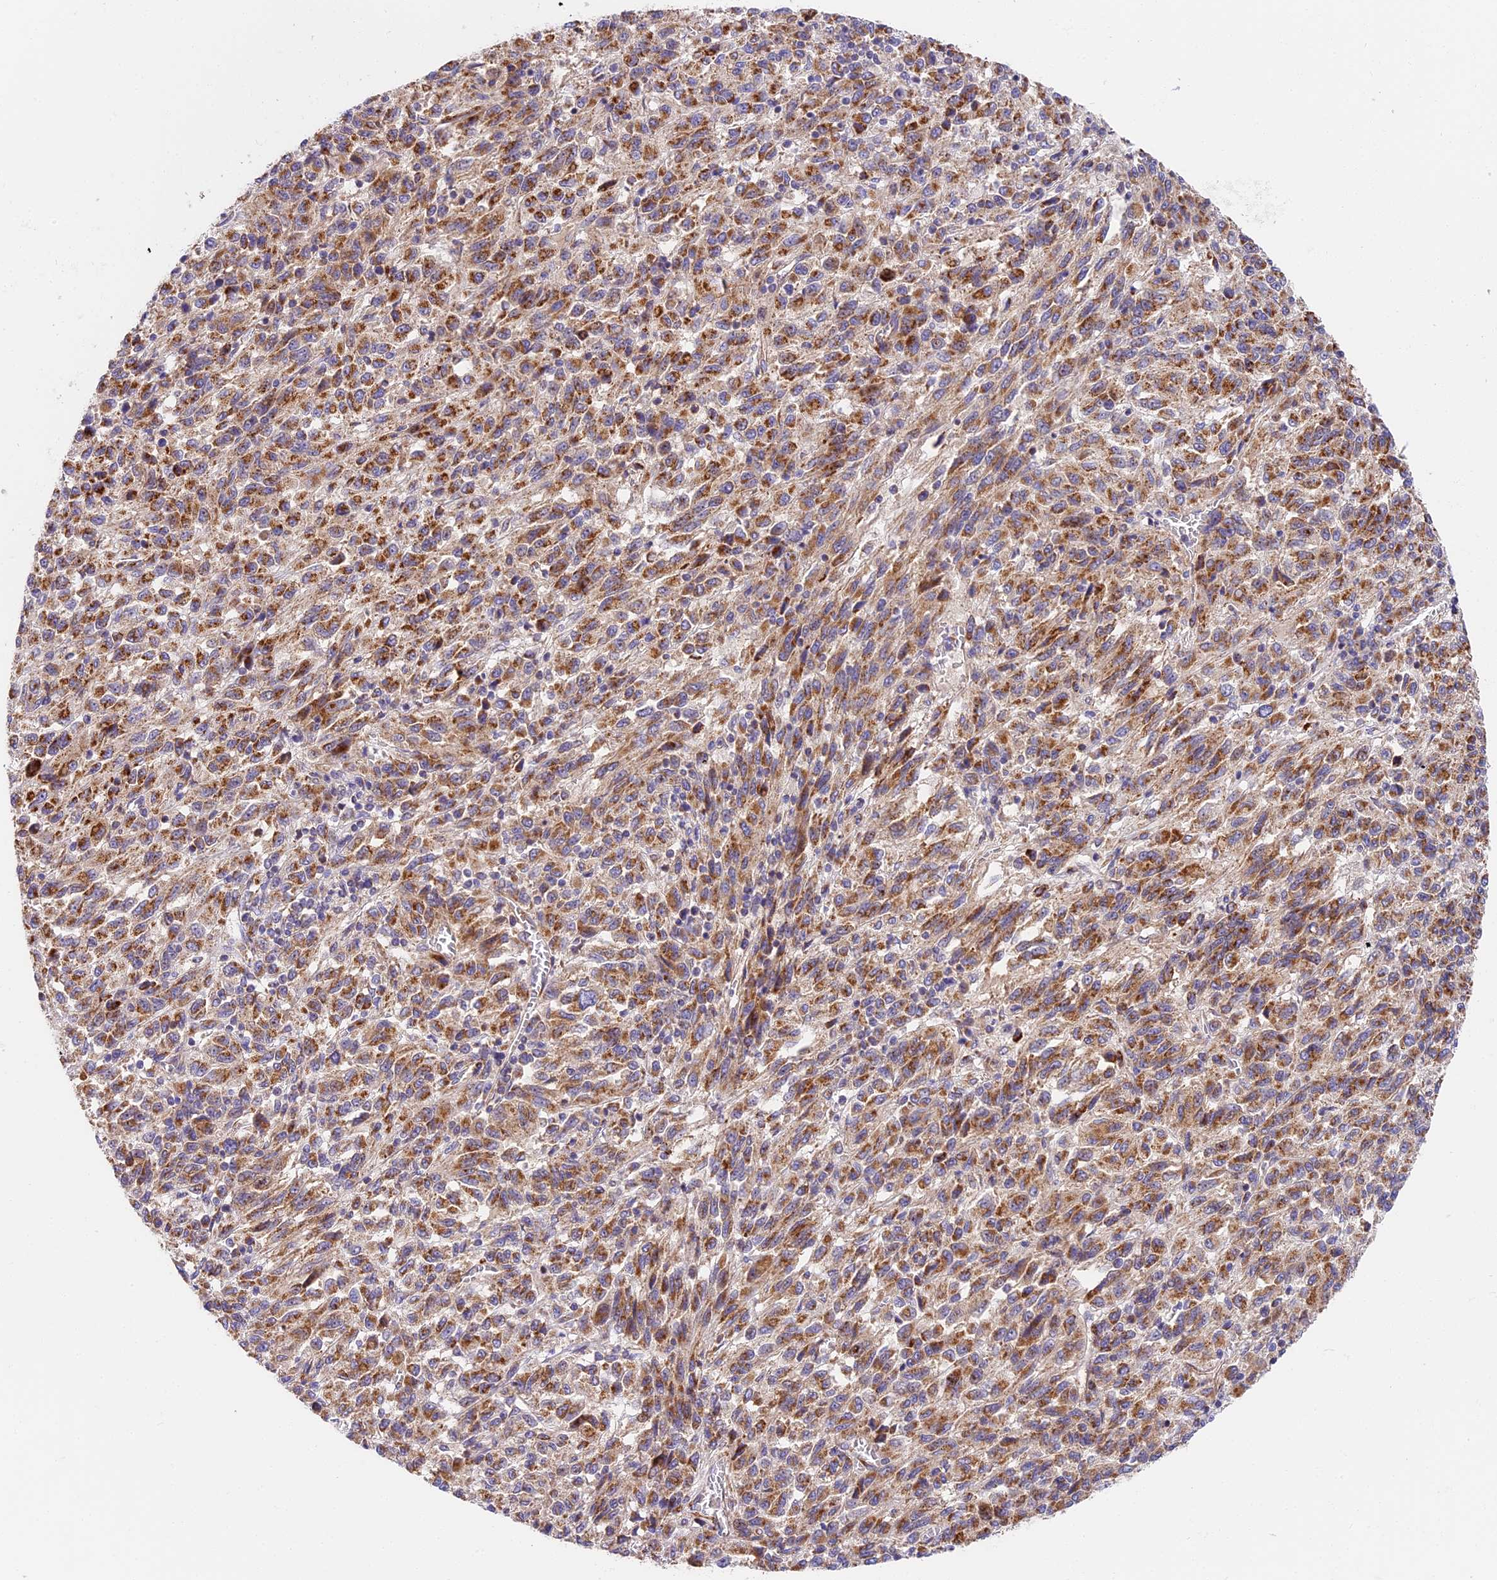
{"staining": {"intensity": "moderate", "quantity": ">75%", "location": "cytoplasmic/membranous"}, "tissue": "melanoma", "cell_type": "Tumor cells", "image_type": "cancer", "snomed": [{"axis": "morphology", "description": "Malignant melanoma, Metastatic site"}, {"axis": "topography", "description": "Lung"}], "caption": "Malignant melanoma (metastatic site) stained with a protein marker reveals moderate staining in tumor cells.", "gene": "MRAS", "patient": {"sex": "male", "age": 64}}